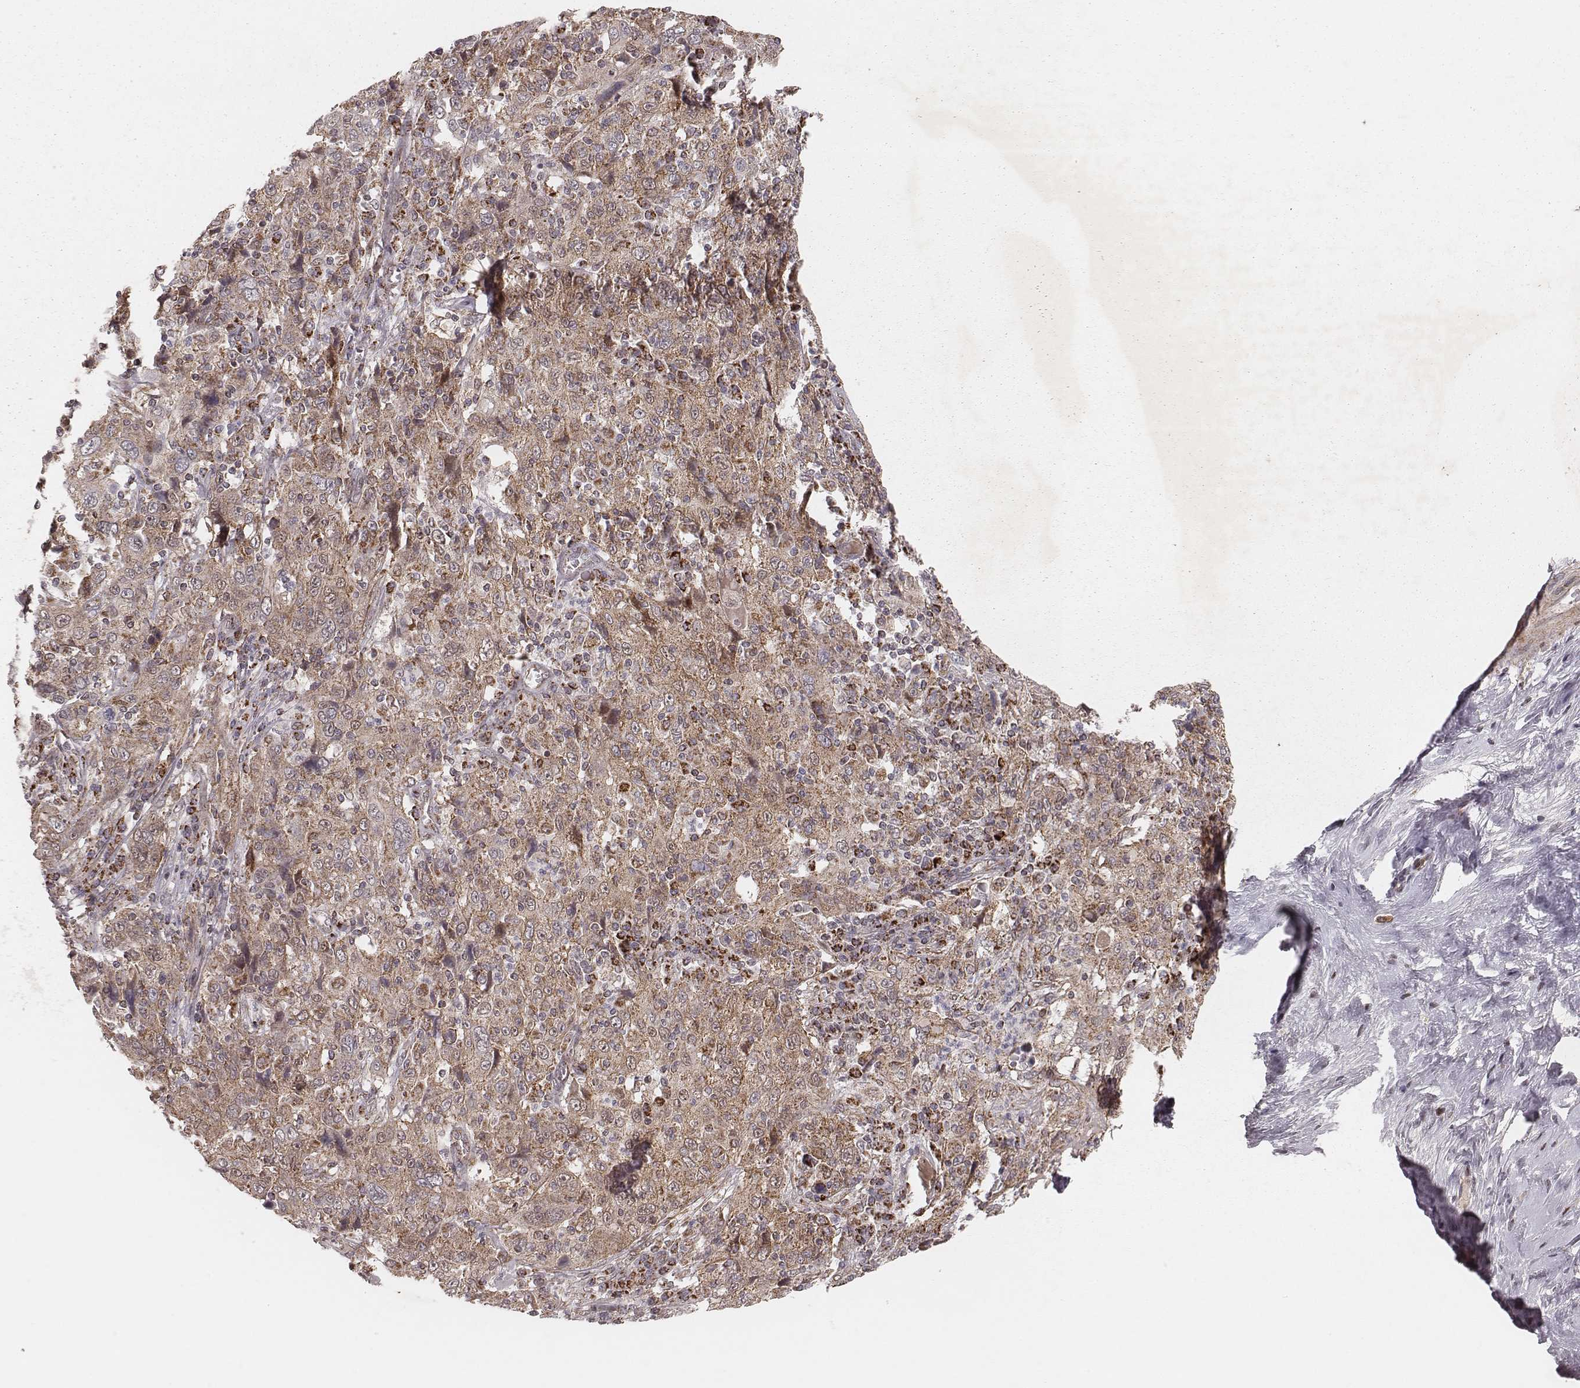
{"staining": {"intensity": "moderate", "quantity": ">75%", "location": "cytoplasmic/membranous"}, "tissue": "cervical cancer", "cell_type": "Tumor cells", "image_type": "cancer", "snomed": [{"axis": "morphology", "description": "Squamous cell carcinoma, NOS"}, {"axis": "topography", "description": "Cervix"}], "caption": "IHC of human squamous cell carcinoma (cervical) shows medium levels of moderate cytoplasmic/membranous staining in approximately >75% of tumor cells.", "gene": "NDUFA7", "patient": {"sex": "female", "age": 46}}